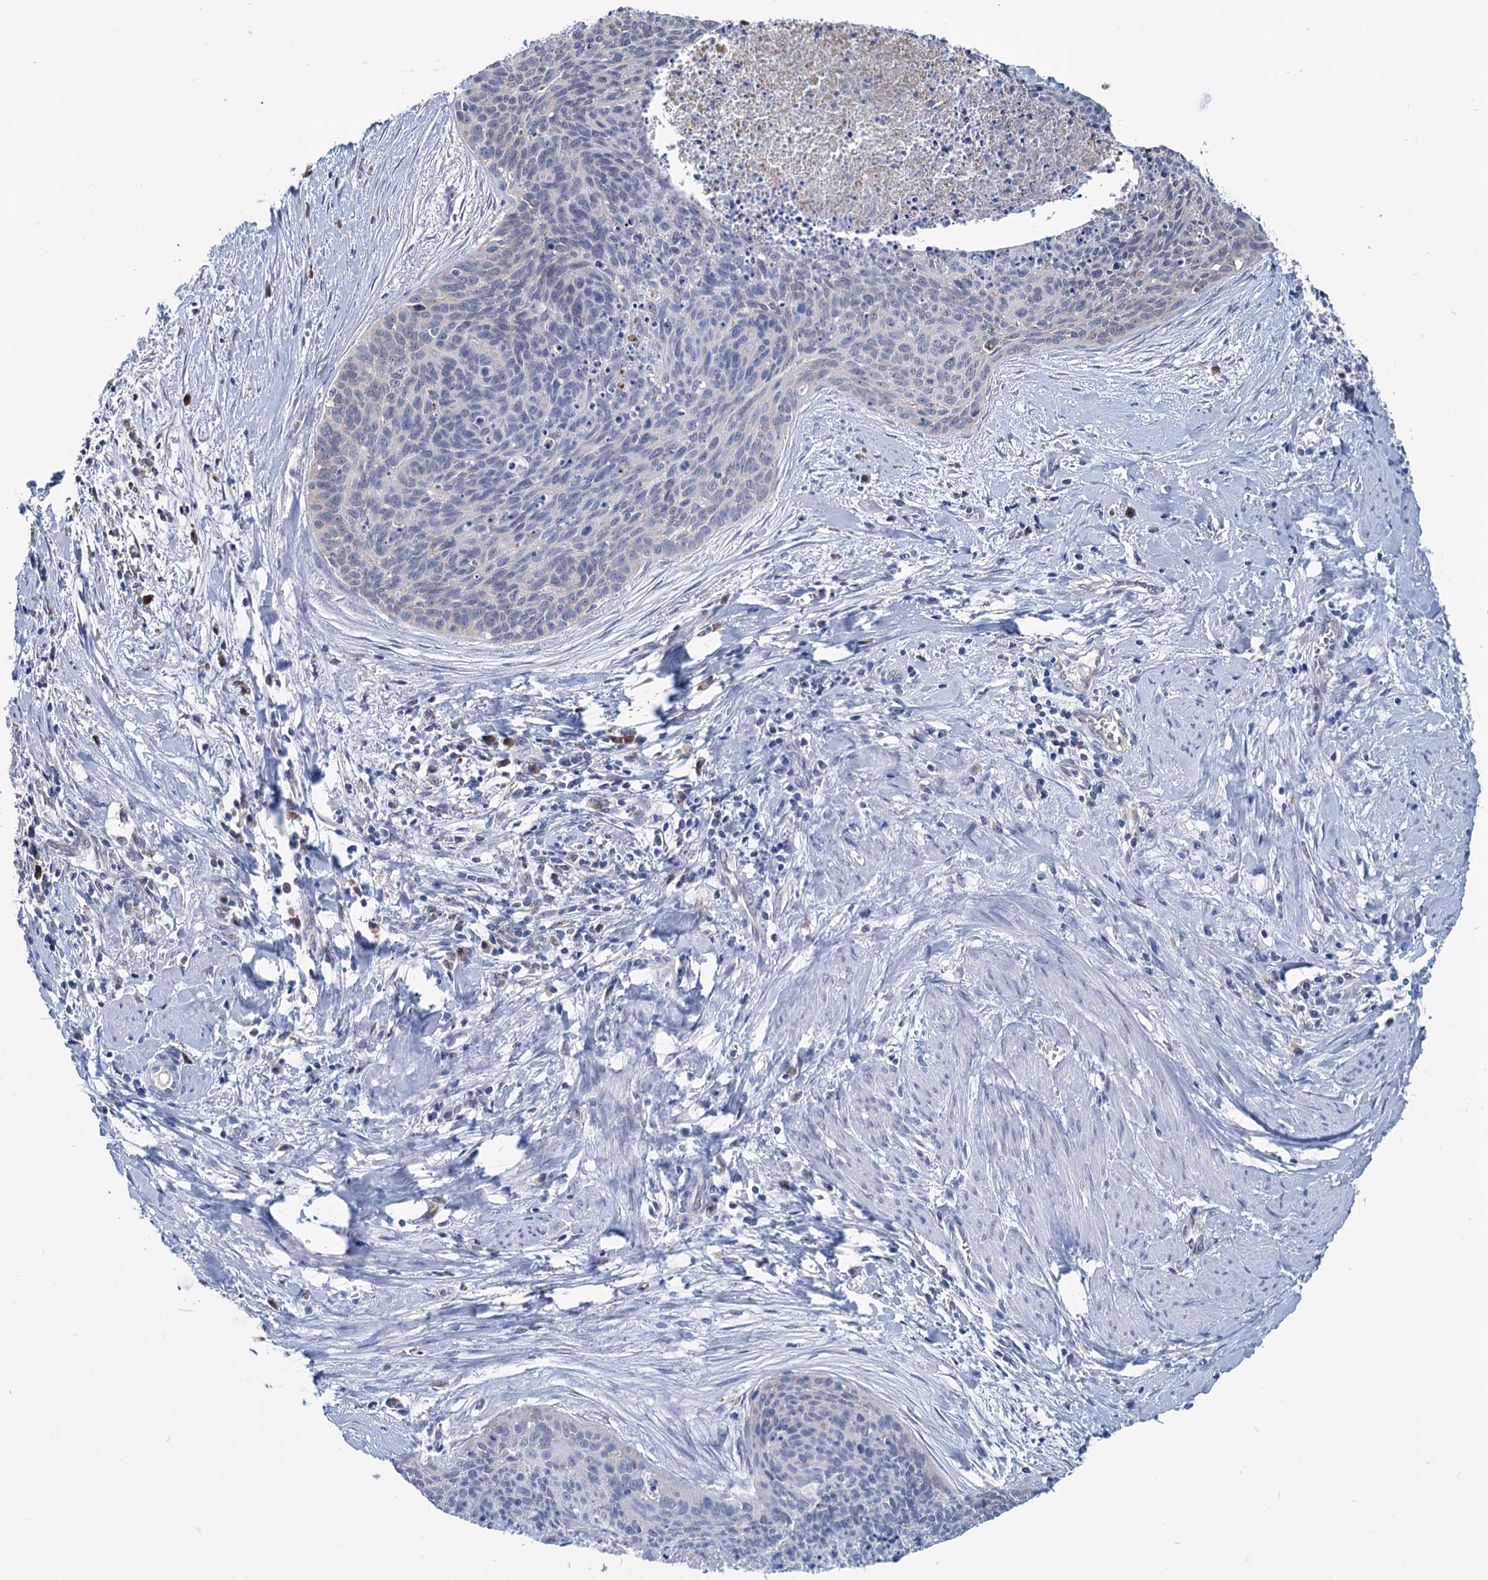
{"staining": {"intensity": "weak", "quantity": "25%-75%", "location": "cytoplasmic/membranous"}, "tissue": "cervical cancer", "cell_type": "Tumor cells", "image_type": "cancer", "snomed": [{"axis": "morphology", "description": "Squamous cell carcinoma, NOS"}, {"axis": "topography", "description": "Cervix"}], "caption": "The photomicrograph reveals staining of cervical squamous cell carcinoma, revealing weak cytoplasmic/membranous protein positivity (brown color) within tumor cells.", "gene": "LPIN1", "patient": {"sex": "female", "age": 55}}